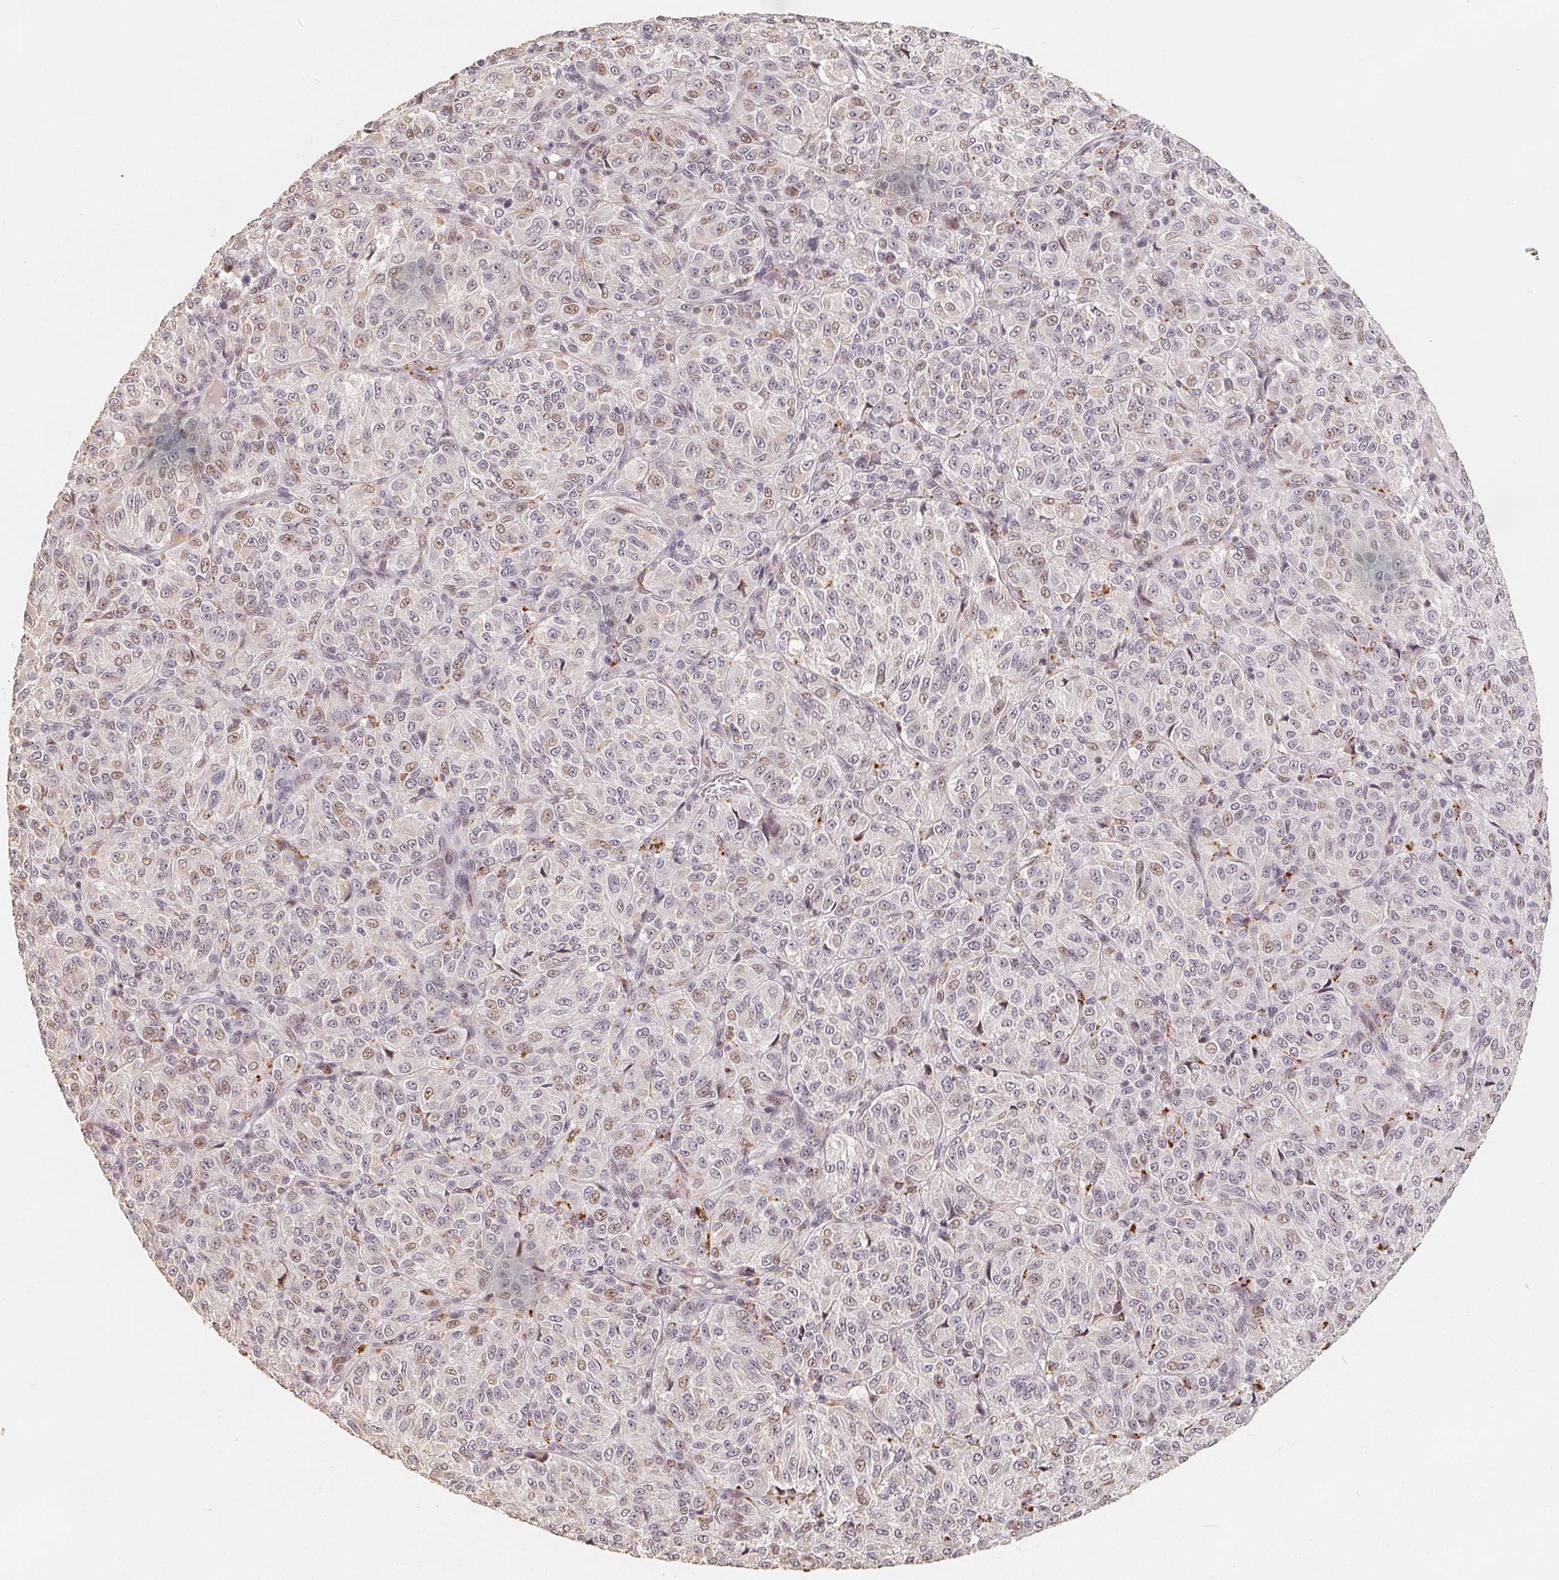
{"staining": {"intensity": "weak", "quantity": "<25%", "location": "nuclear"}, "tissue": "melanoma", "cell_type": "Tumor cells", "image_type": "cancer", "snomed": [{"axis": "morphology", "description": "Malignant melanoma, Metastatic site"}, {"axis": "topography", "description": "Brain"}], "caption": "IHC image of human melanoma stained for a protein (brown), which exhibits no expression in tumor cells.", "gene": "CCDC138", "patient": {"sex": "female", "age": 56}}